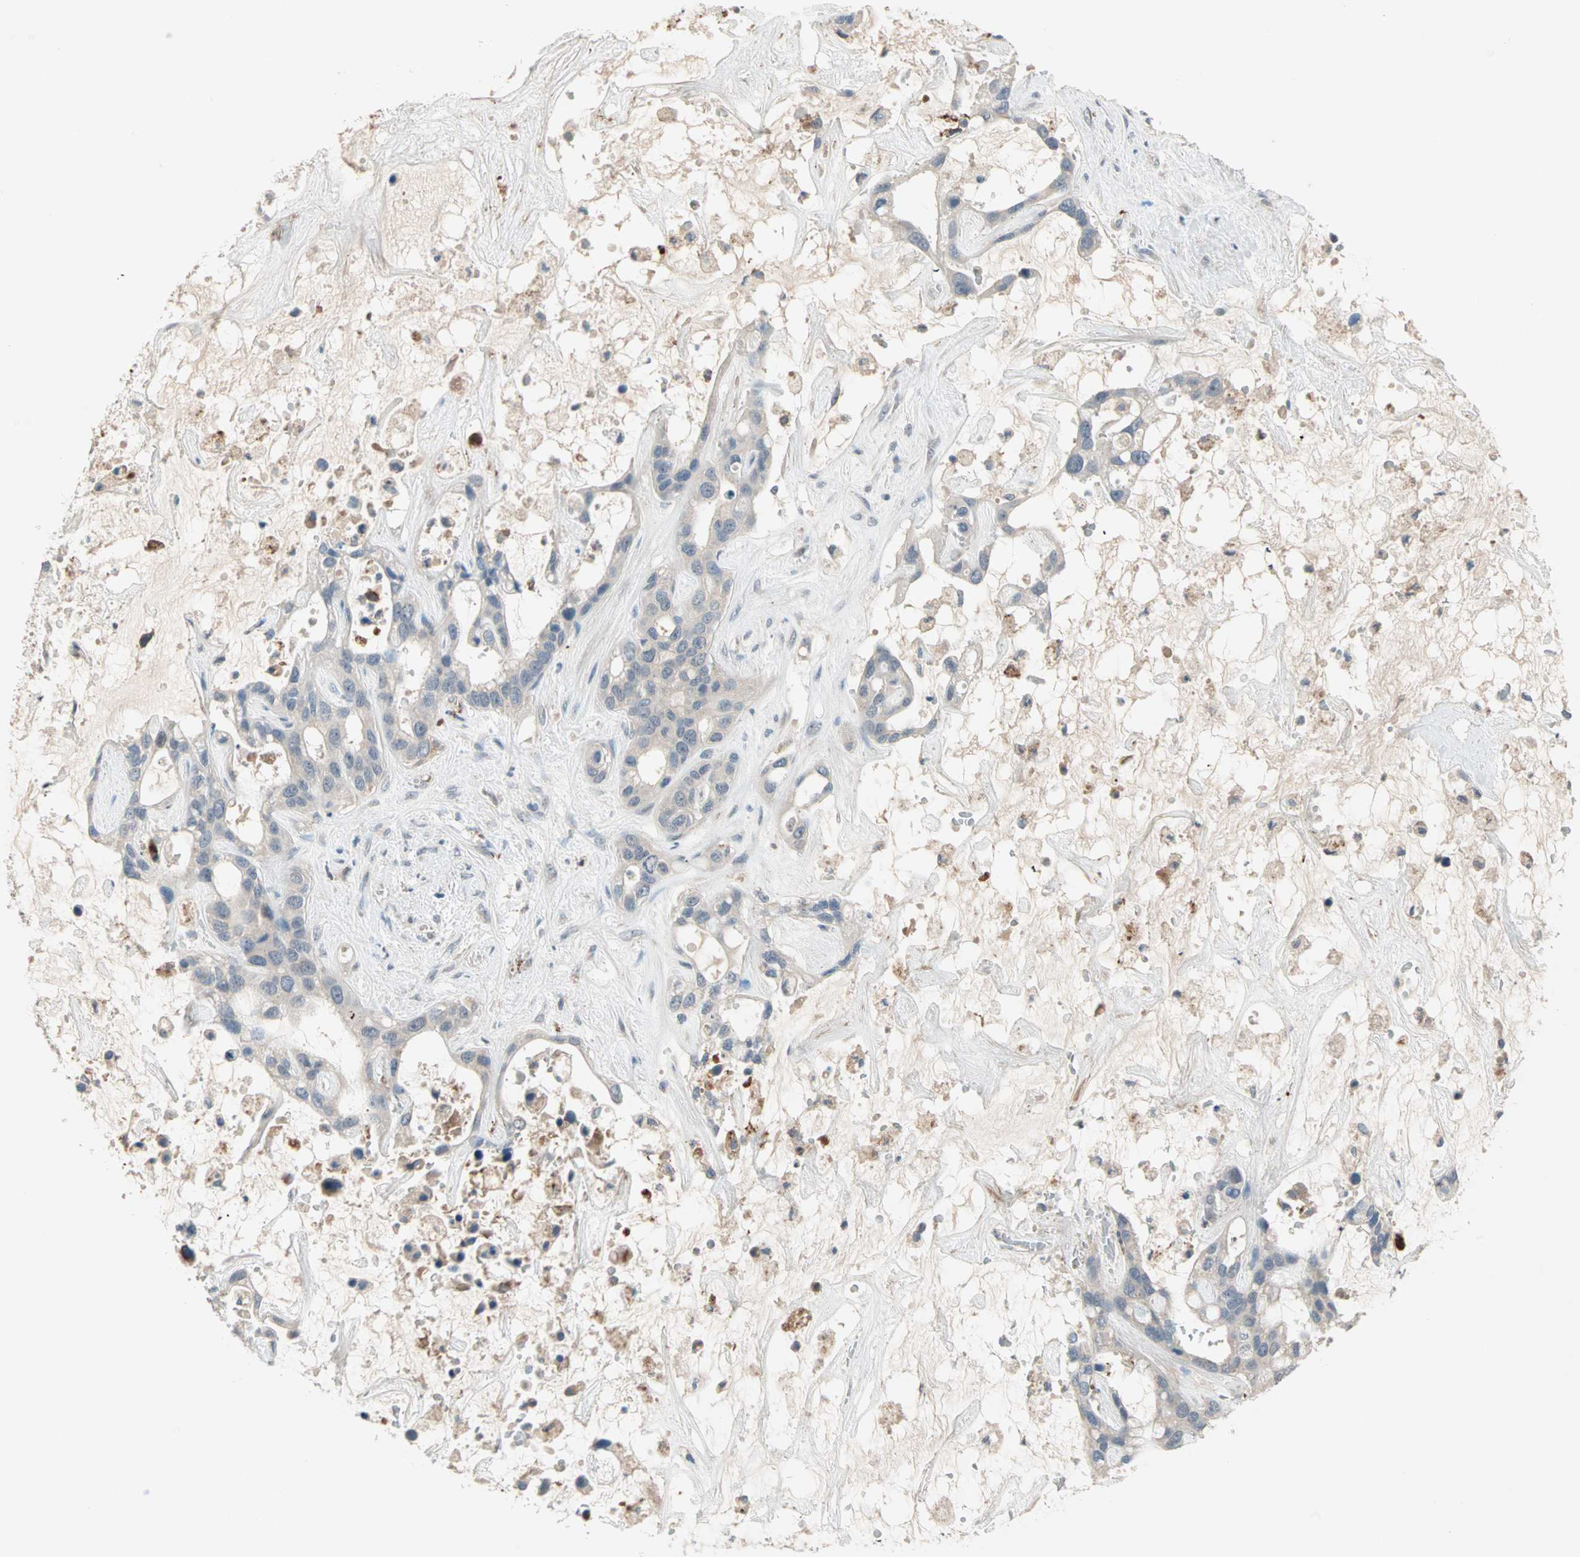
{"staining": {"intensity": "weak", "quantity": ">75%", "location": "cytoplasmic/membranous"}, "tissue": "liver cancer", "cell_type": "Tumor cells", "image_type": "cancer", "snomed": [{"axis": "morphology", "description": "Cholangiocarcinoma"}, {"axis": "topography", "description": "Liver"}], "caption": "Immunohistochemistry photomicrograph of neoplastic tissue: human cholangiocarcinoma (liver) stained using immunohistochemistry (IHC) reveals low levels of weak protein expression localized specifically in the cytoplasmic/membranous of tumor cells, appearing as a cytoplasmic/membranous brown color.", "gene": "PROS1", "patient": {"sex": "female", "age": 65}}